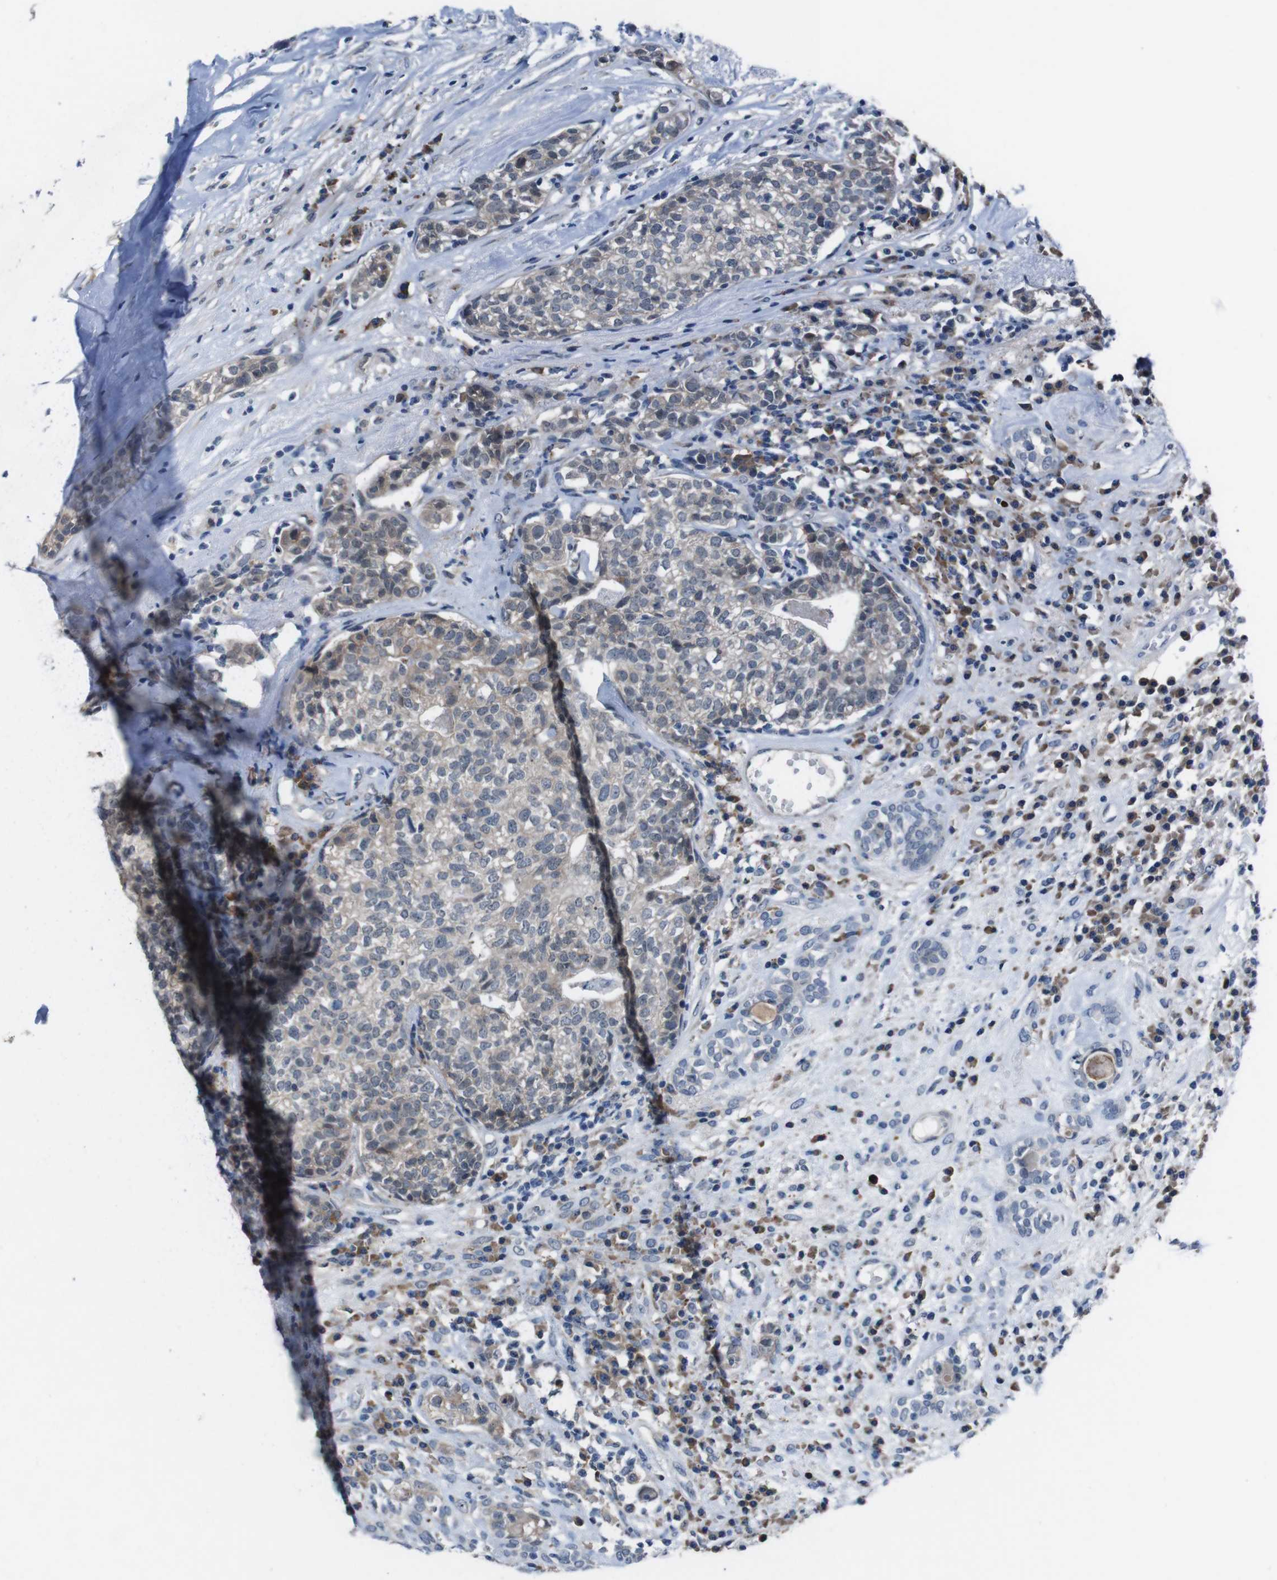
{"staining": {"intensity": "moderate", "quantity": "25%-75%", "location": "cytoplasmic/membranous"}, "tissue": "head and neck cancer", "cell_type": "Tumor cells", "image_type": "cancer", "snomed": [{"axis": "morphology", "description": "Adenocarcinoma, NOS"}, {"axis": "topography", "description": "Salivary gland"}, {"axis": "topography", "description": "Head-Neck"}], "caption": "Immunohistochemistry (DAB (3,3'-diaminobenzidine)) staining of head and neck cancer demonstrates moderate cytoplasmic/membranous protein positivity in about 25%-75% of tumor cells.", "gene": "CDH22", "patient": {"sex": "female", "age": 65}}